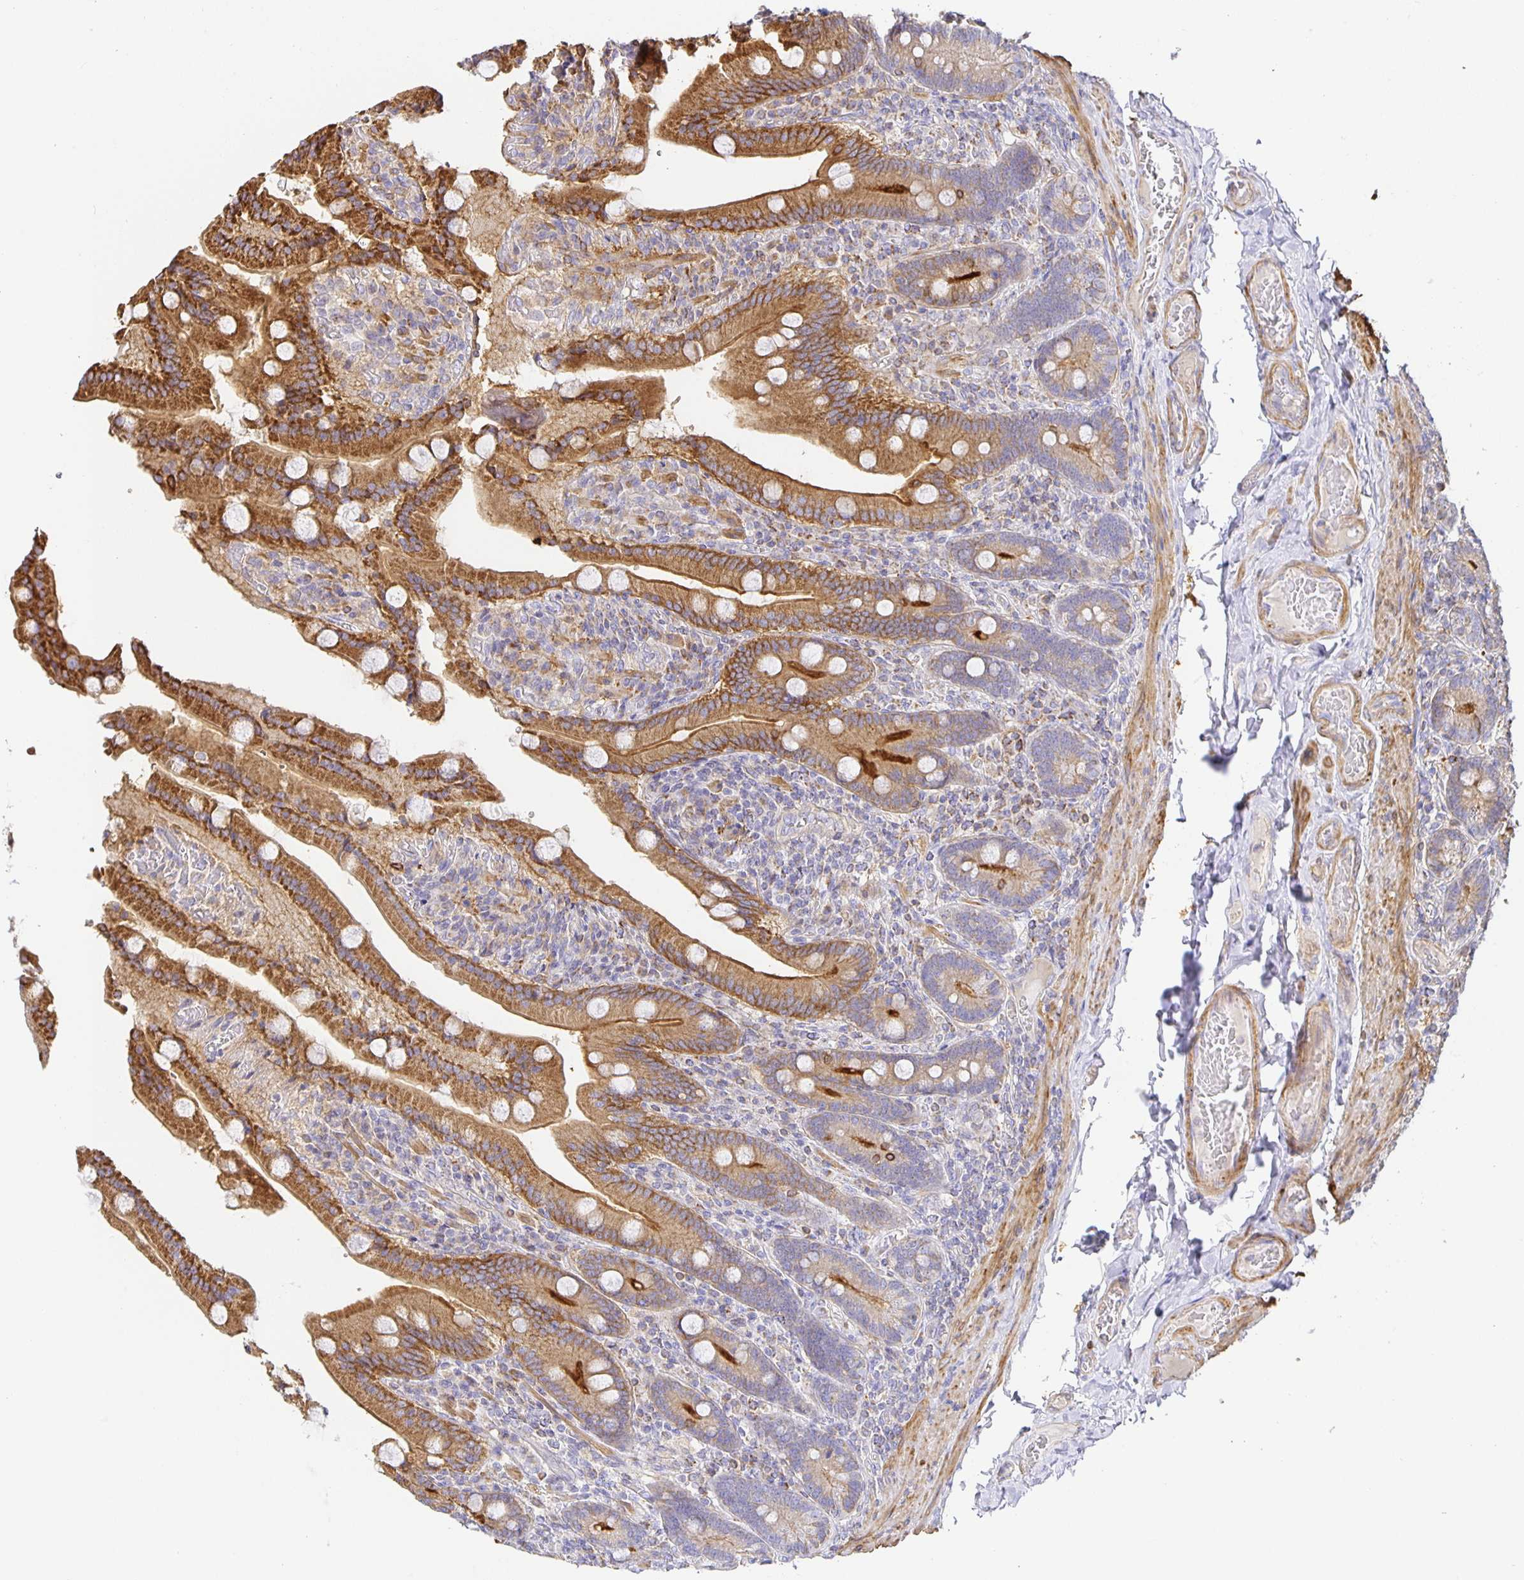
{"staining": {"intensity": "strong", "quantity": ">75%", "location": "cytoplasmic/membranous"}, "tissue": "duodenum", "cell_type": "Glandular cells", "image_type": "normal", "snomed": [{"axis": "morphology", "description": "Normal tissue, NOS"}, {"axis": "topography", "description": "Duodenum"}], "caption": "Immunohistochemical staining of normal human duodenum displays strong cytoplasmic/membranous protein positivity in approximately >75% of glandular cells.", "gene": "FLRT3", "patient": {"sex": "female", "age": 62}}